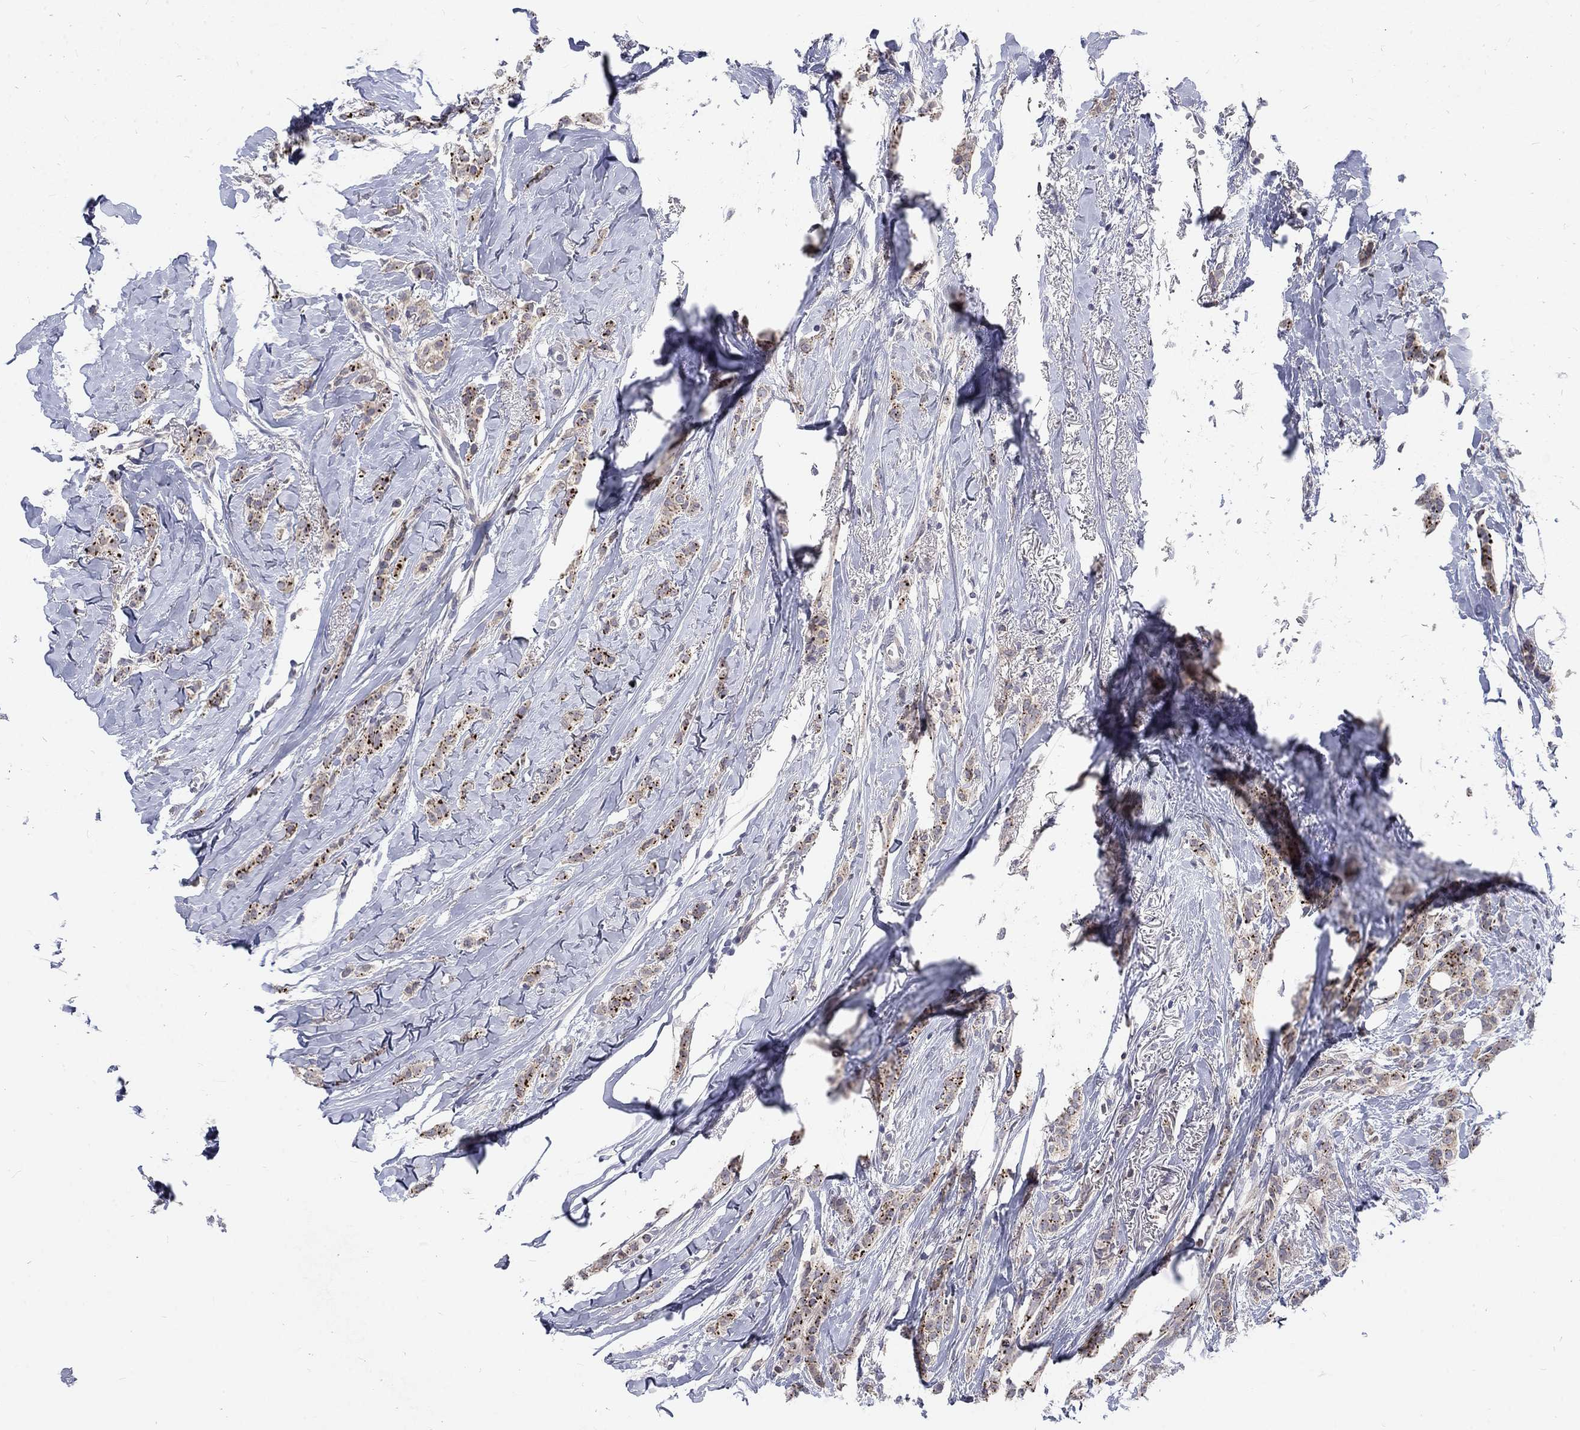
{"staining": {"intensity": "strong", "quantity": "25%-75%", "location": "cytoplasmic/membranous"}, "tissue": "breast cancer", "cell_type": "Tumor cells", "image_type": "cancer", "snomed": [{"axis": "morphology", "description": "Duct carcinoma"}, {"axis": "topography", "description": "Breast"}], "caption": "A high amount of strong cytoplasmic/membranous expression is identified in approximately 25%-75% of tumor cells in infiltrating ductal carcinoma (breast) tissue. (DAB (3,3'-diaminobenzidine) IHC with brightfield microscopy, high magnification).", "gene": "PHKA1", "patient": {"sex": "female", "age": 85}}